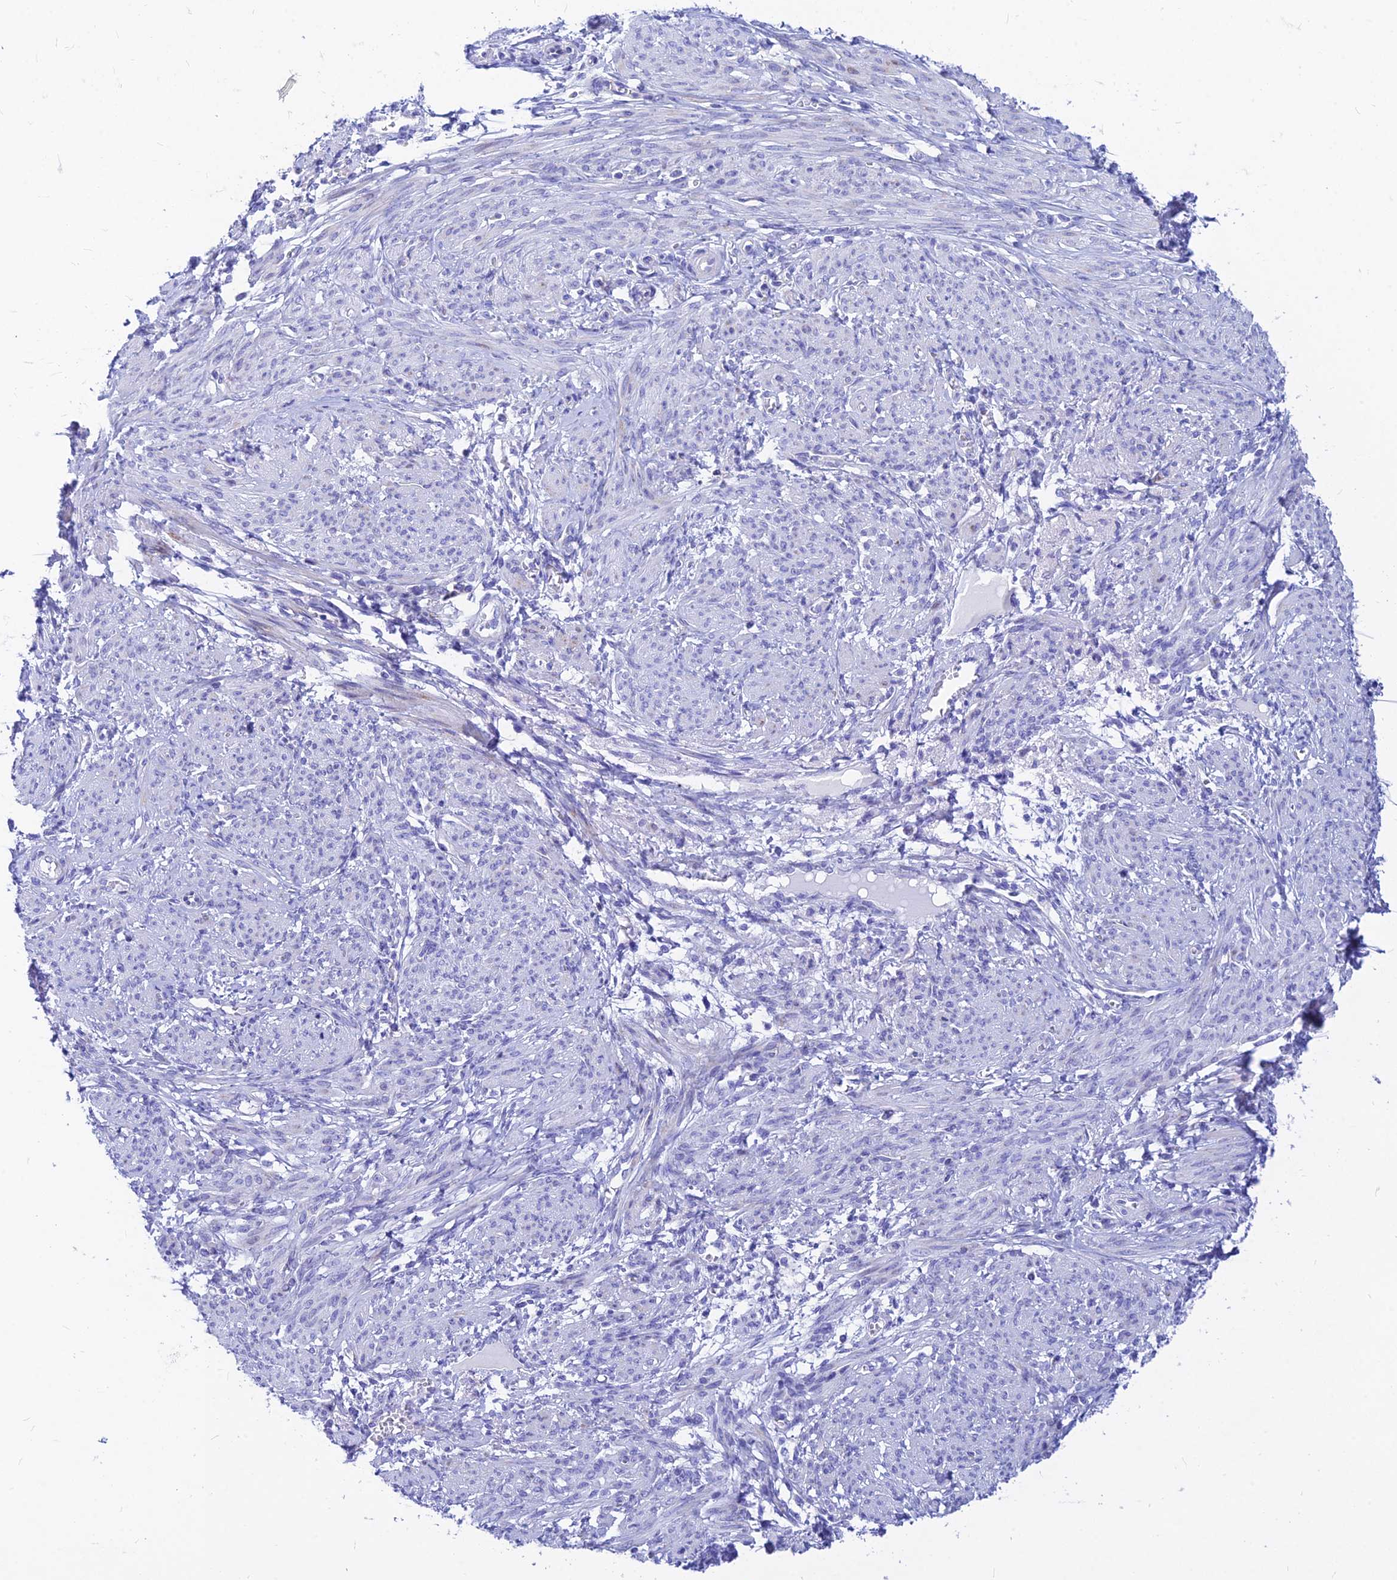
{"staining": {"intensity": "negative", "quantity": "none", "location": "none"}, "tissue": "smooth muscle", "cell_type": "Smooth muscle cells", "image_type": "normal", "snomed": [{"axis": "morphology", "description": "Normal tissue, NOS"}, {"axis": "topography", "description": "Smooth muscle"}], "caption": "DAB immunohistochemical staining of unremarkable human smooth muscle exhibits no significant staining in smooth muscle cells.", "gene": "CNOT6", "patient": {"sex": "female", "age": 39}}